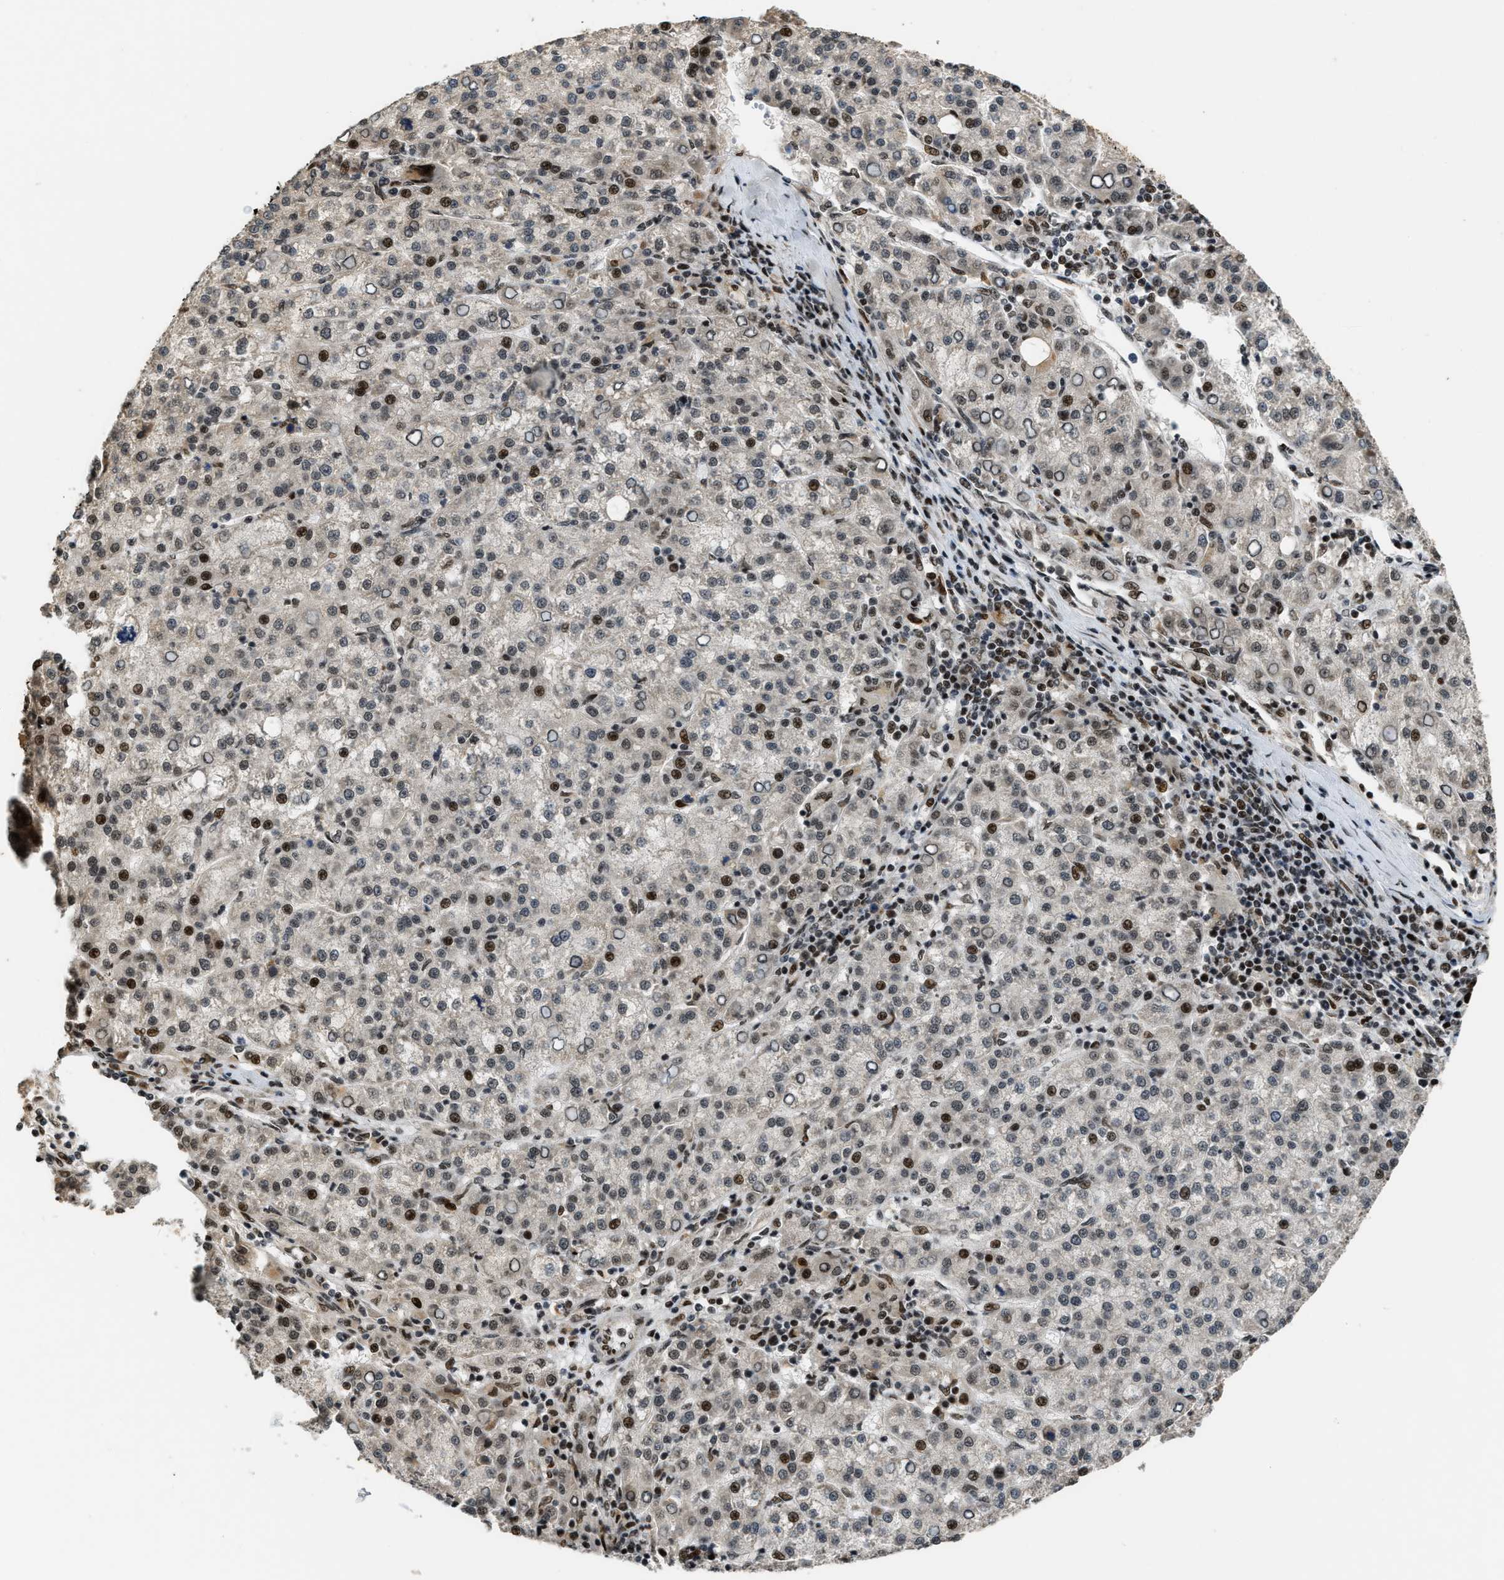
{"staining": {"intensity": "strong", "quantity": "<25%", "location": "nuclear"}, "tissue": "liver cancer", "cell_type": "Tumor cells", "image_type": "cancer", "snomed": [{"axis": "morphology", "description": "Carcinoma, Hepatocellular, NOS"}, {"axis": "topography", "description": "Liver"}], "caption": "About <25% of tumor cells in human hepatocellular carcinoma (liver) exhibit strong nuclear protein expression as visualized by brown immunohistochemical staining.", "gene": "SERTAD2", "patient": {"sex": "female", "age": 58}}